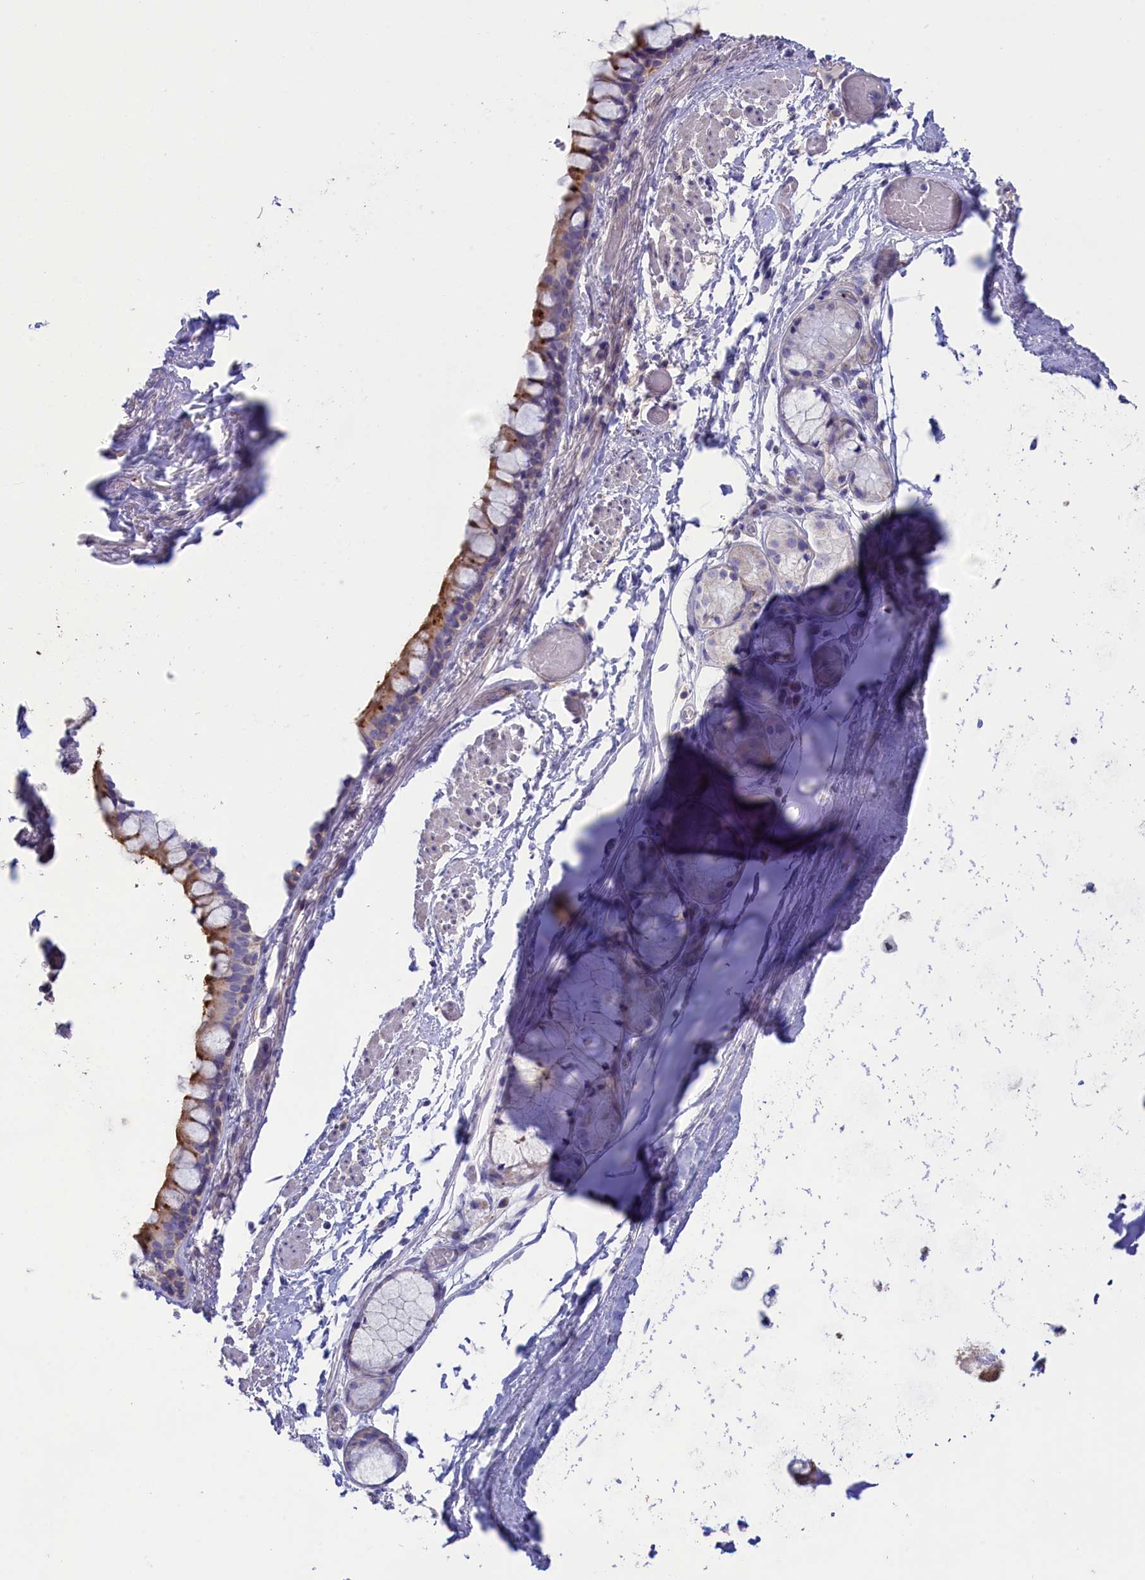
{"staining": {"intensity": "moderate", "quantity": "25%-75%", "location": "cytoplasmic/membranous"}, "tissue": "bronchus", "cell_type": "Respiratory epithelial cells", "image_type": "normal", "snomed": [{"axis": "morphology", "description": "Normal tissue, NOS"}, {"axis": "topography", "description": "Cartilage tissue"}], "caption": "Protein expression analysis of unremarkable bronchus shows moderate cytoplasmic/membranous positivity in about 25%-75% of respiratory epithelial cells.", "gene": "WDR6", "patient": {"sex": "male", "age": 63}}